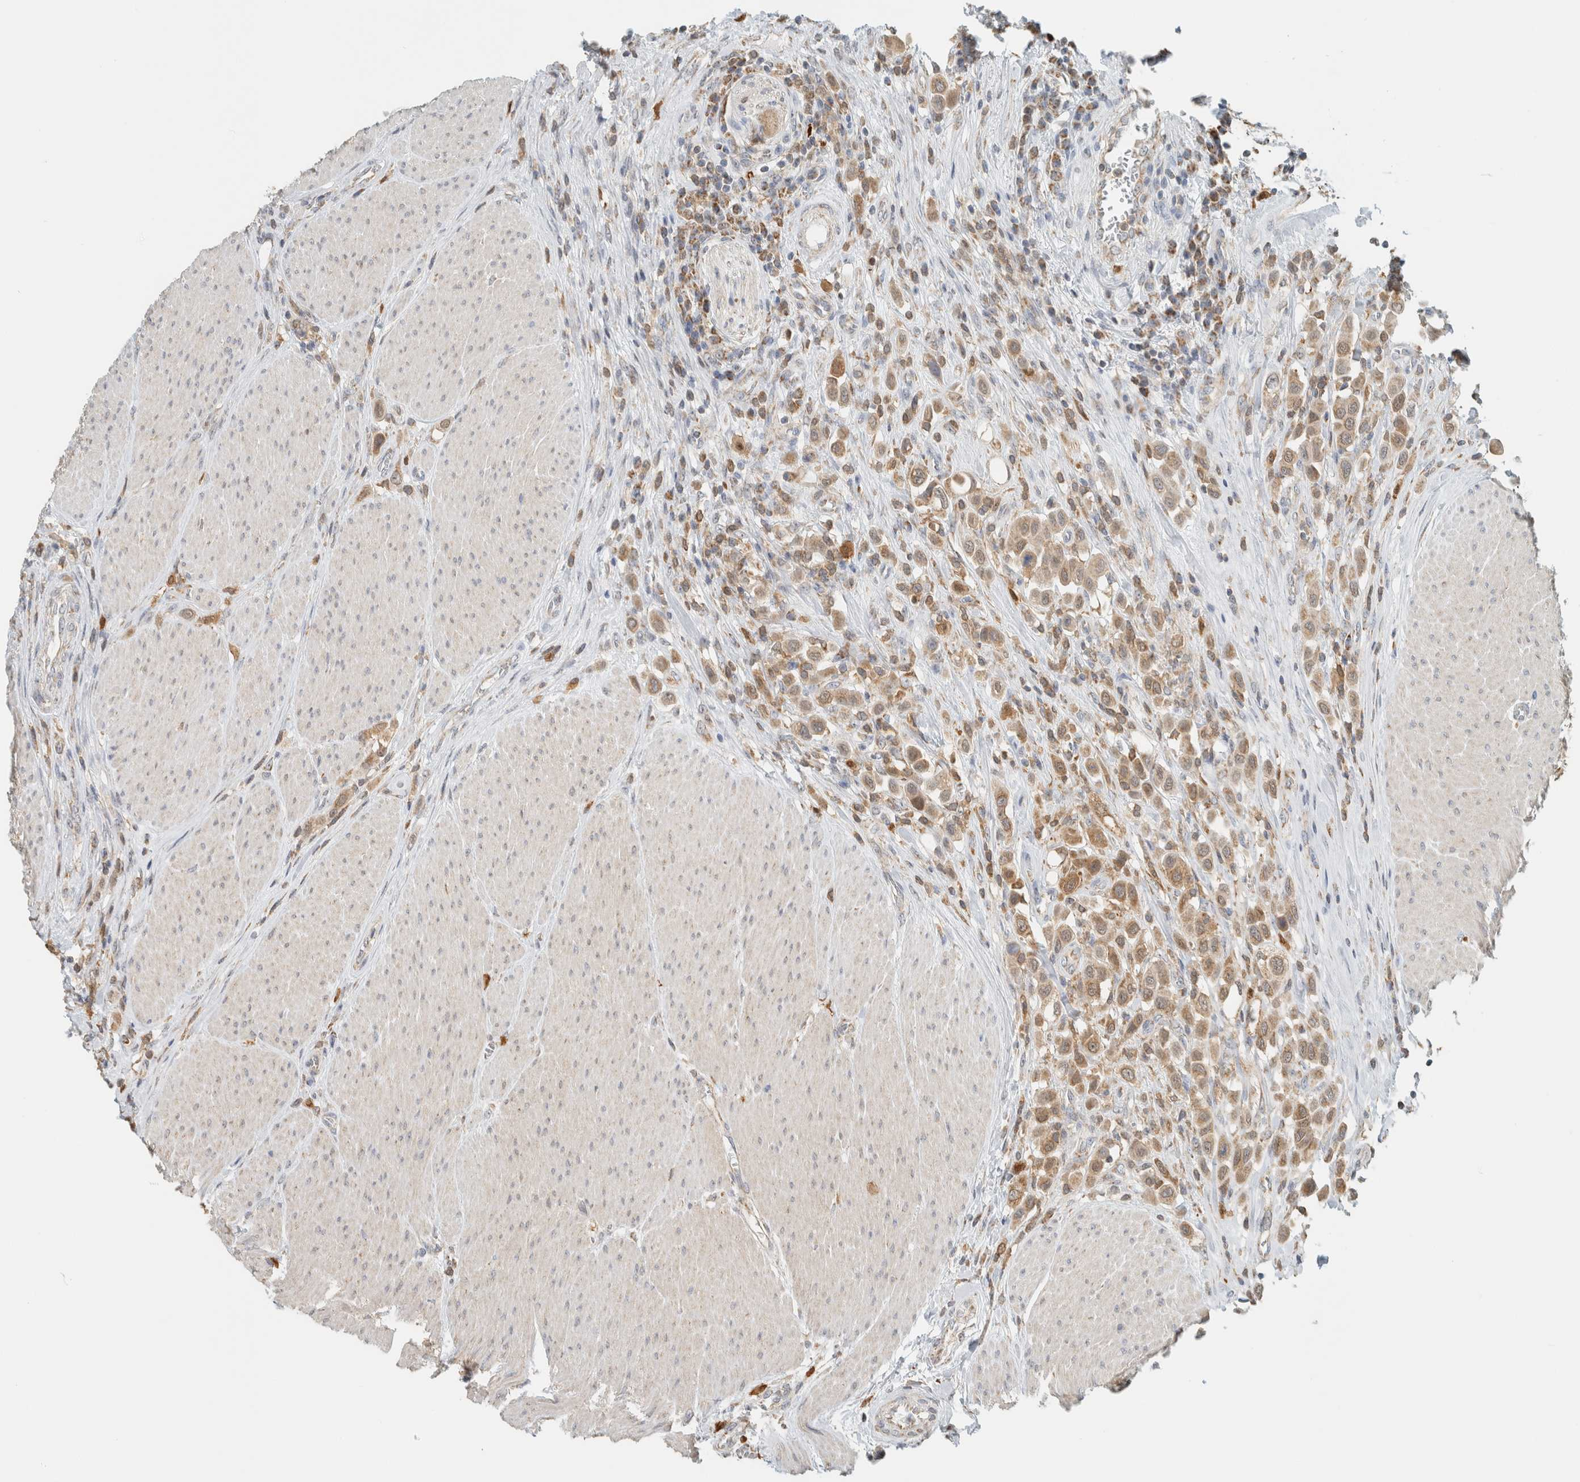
{"staining": {"intensity": "moderate", "quantity": ">75%", "location": "cytoplasmic/membranous"}, "tissue": "urothelial cancer", "cell_type": "Tumor cells", "image_type": "cancer", "snomed": [{"axis": "morphology", "description": "Urothelial carcinoma, High grade"}, {"axis": "topography", "description": "Urinary bladder"}], "caption": "High-power microscopy captured an IHC histopathology image of urothelial carcinoma (high-grade), revealing moderate cytoplasmic/membranous expression in approximately >75% of tumor cells. The staining is performed using DAB (3,3'-diaminobenzidine) brown chromogen to label protein expression. The nuclei are counter-stained blue using hematoxylin.", "gene": "CAPG", "patient": {"sex": "male", "age": 50}}